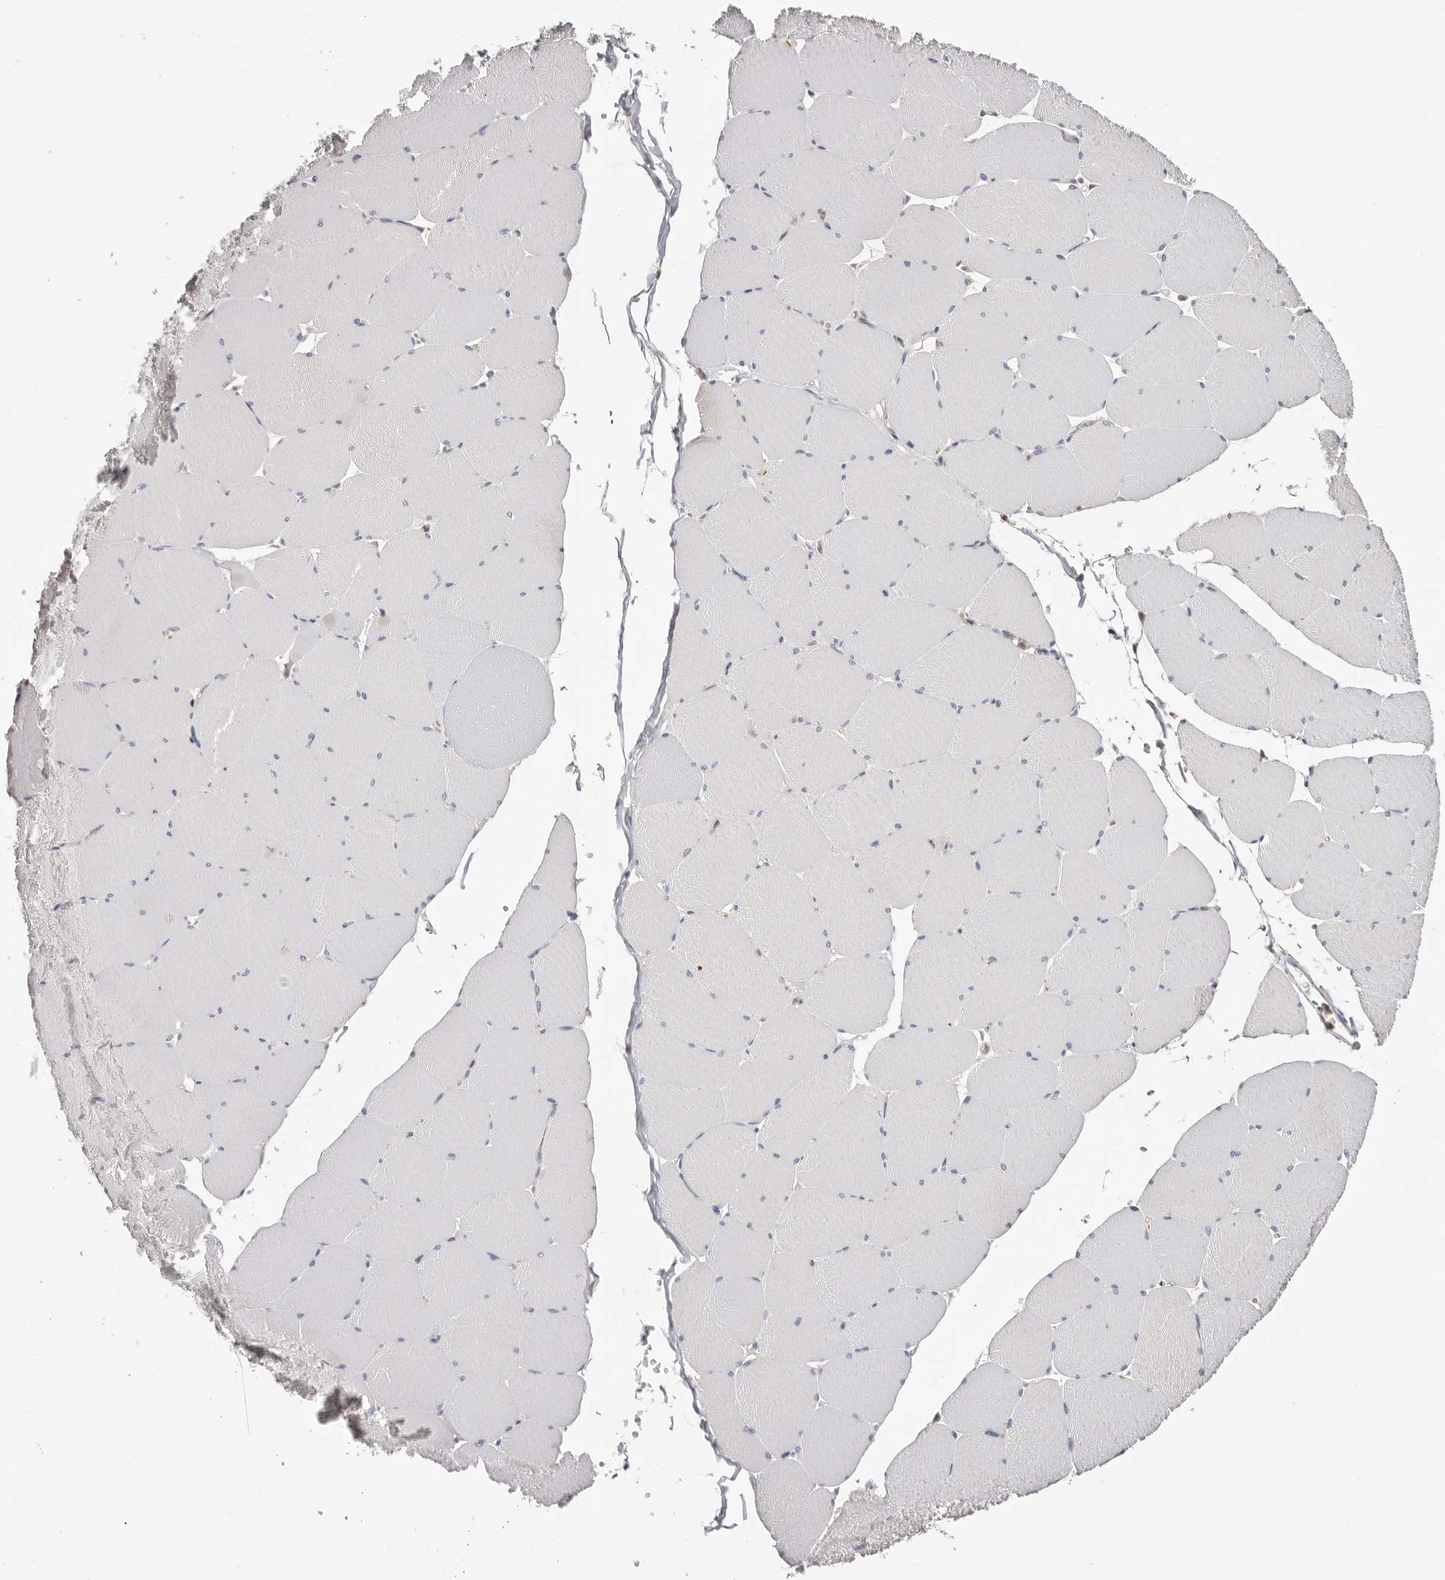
{"staining": {"intensity": "negative", "quantity": "none", "location": "none"}, "tissue": "skeletal muscle", "cell_type": "Myocytes", "image_type": "normal", "snomed": [{"axis": "morphology", "description": "Normal tissue, NOS"}, {"axis": "topography", "description": "Skeletal muscle"}, {"axis": "topography", "description": "Head-Neck"}], "caption": "Human skeletal muscle stained for a protein using IHC reveals no expression in myocytes.", "gene": "S100A14", "patient": {"sex": "male", "age": 66}}